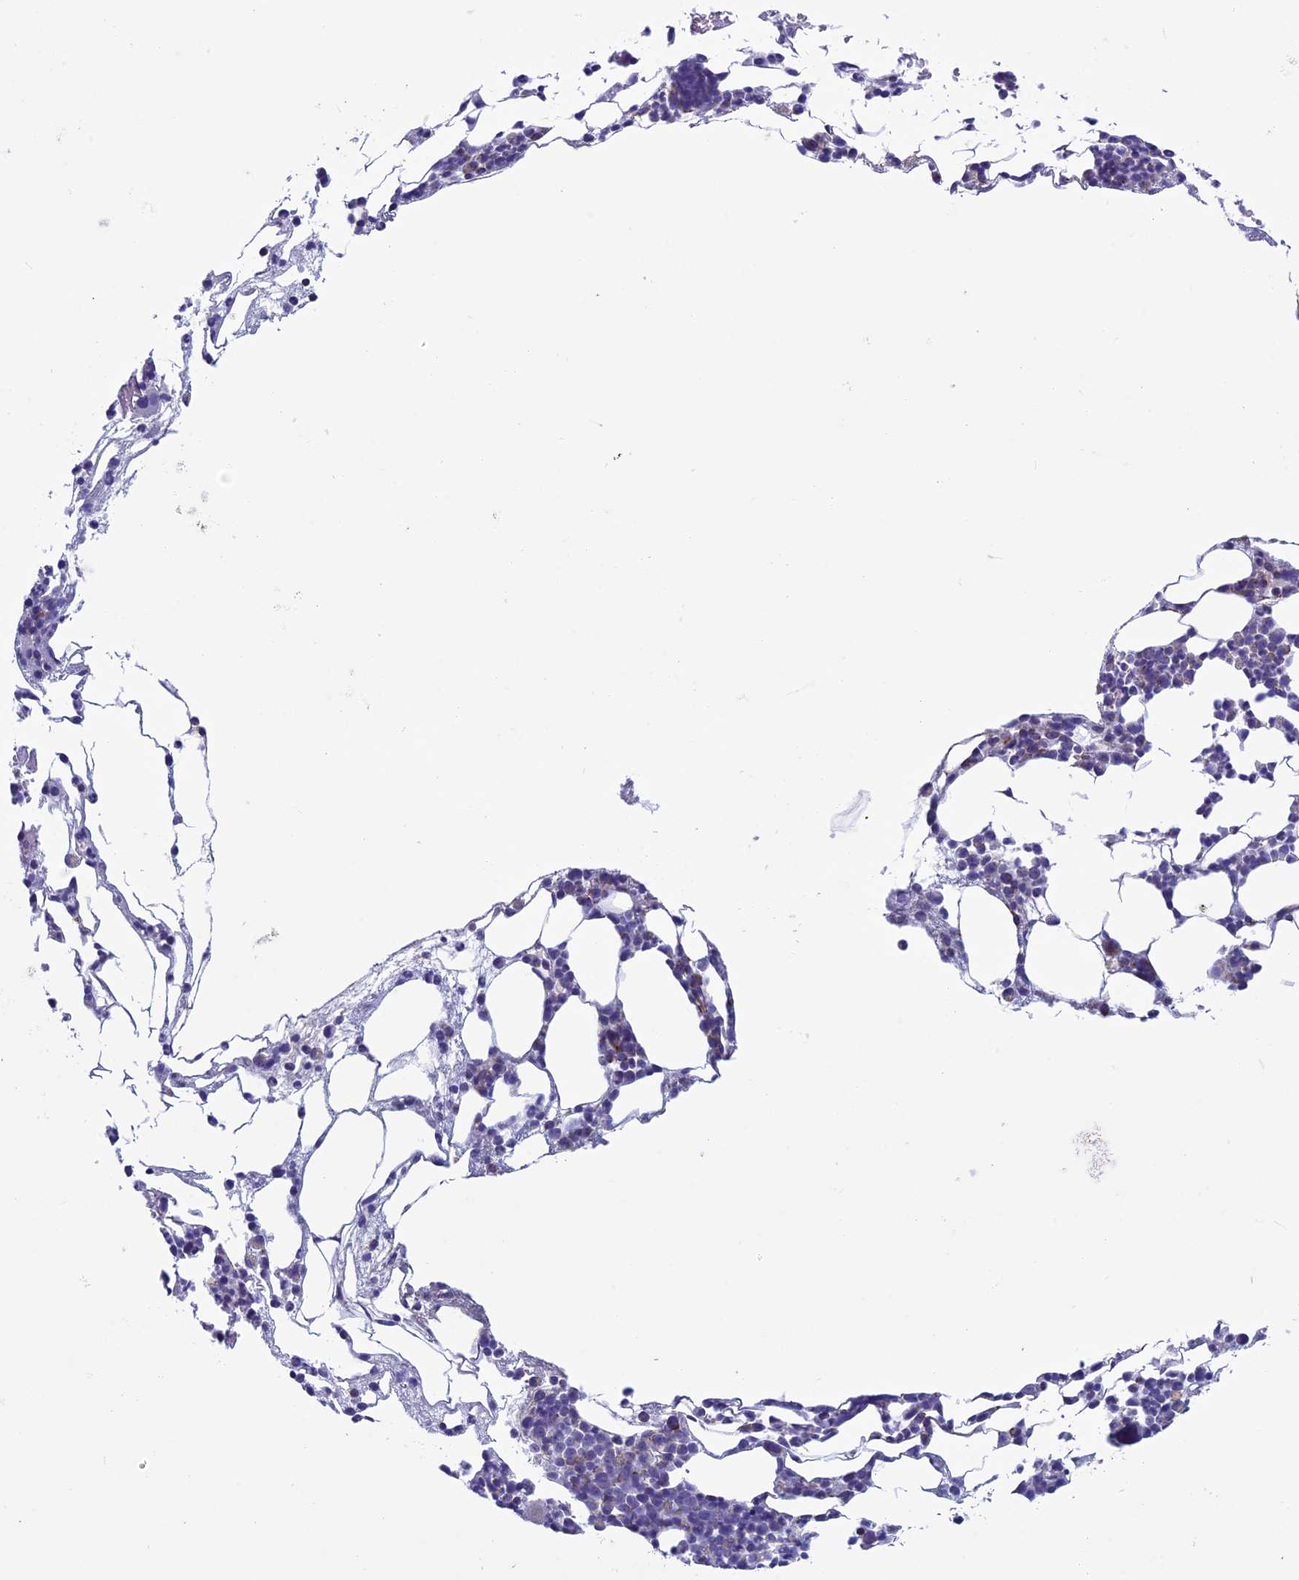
{"staining": {"intensity": "negative", "quantity": "none", "location": "none"}, "tissue": "bone marrow", "cell_type": "Hematopoietic cells", "image_type": "normal", "snomed": [{"axis": "morphology", "description": "Normal tissue, NOS"}, {"axis": "morphology", "description": "Inflammation, NOS"}, {"axis": "topography", "description": "Bone marrow"}], "caption": "DAB immunohistochemical staining of benign bone marrow exhibits no significant positivity in hematopoietic cells.", "gene": "MFSD12", "patient": {"sex": "female", "age": 78}}